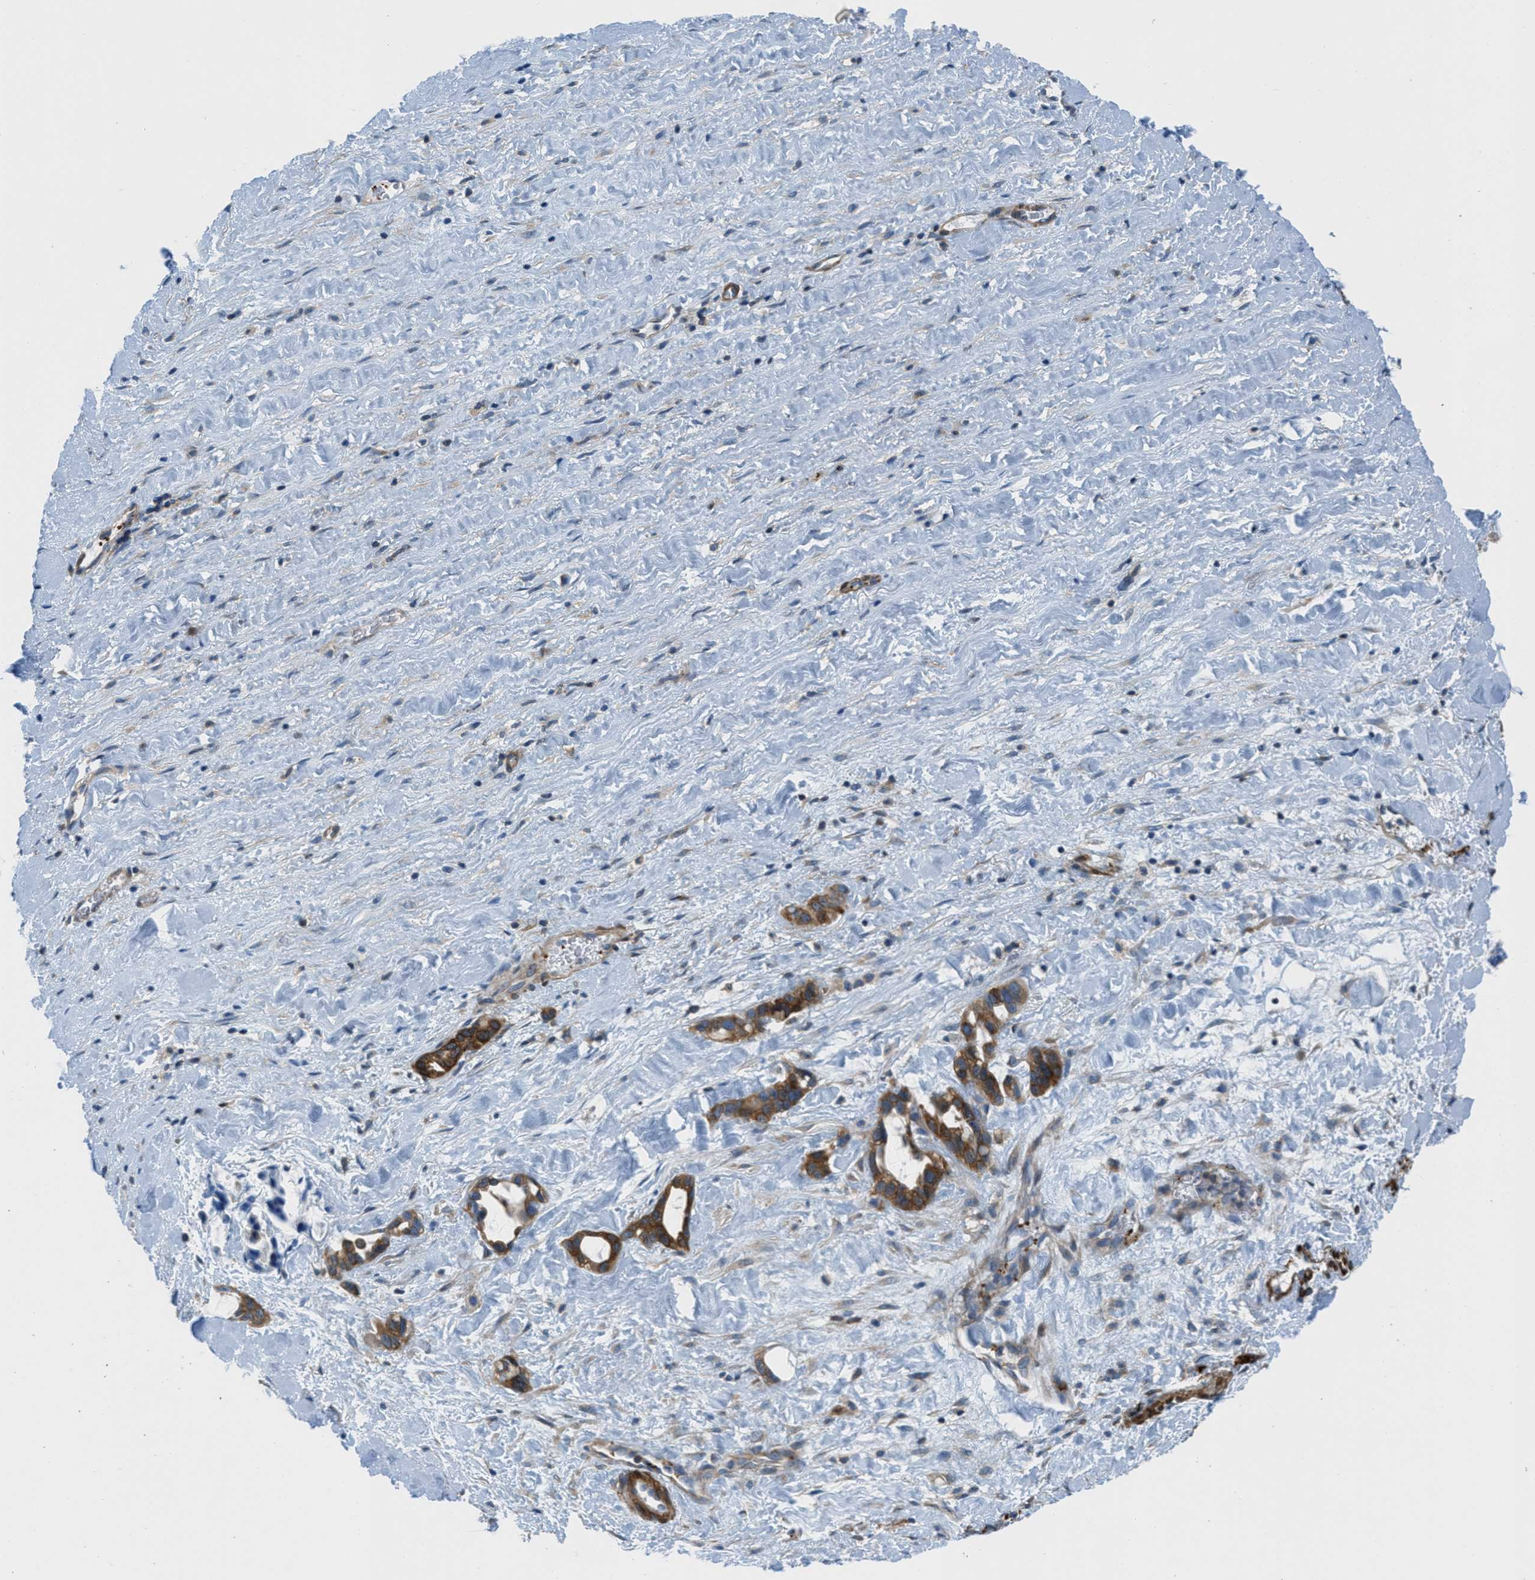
{"staining": {"intensity": "strong", "quantity": ">75%", "location": "cytoplasmic/membranous"}, "tissue": "liver cancer", "cell_type": "Tumor cells", "image_type": "cancer", "snomed": [{"axis": "morphology", "description": "Cholangiocarcinoma"}, {"axis": "topography", "description": "Liver"}], "caption": "Protein expression analysis of cholangiocarcinoma (liver) demonstrates strong cytoplasmic/membranous expression in approximately >75% of tumor cells.", "gene": "MAPRE2", "patient": {"sex": "female", "age": 65}}